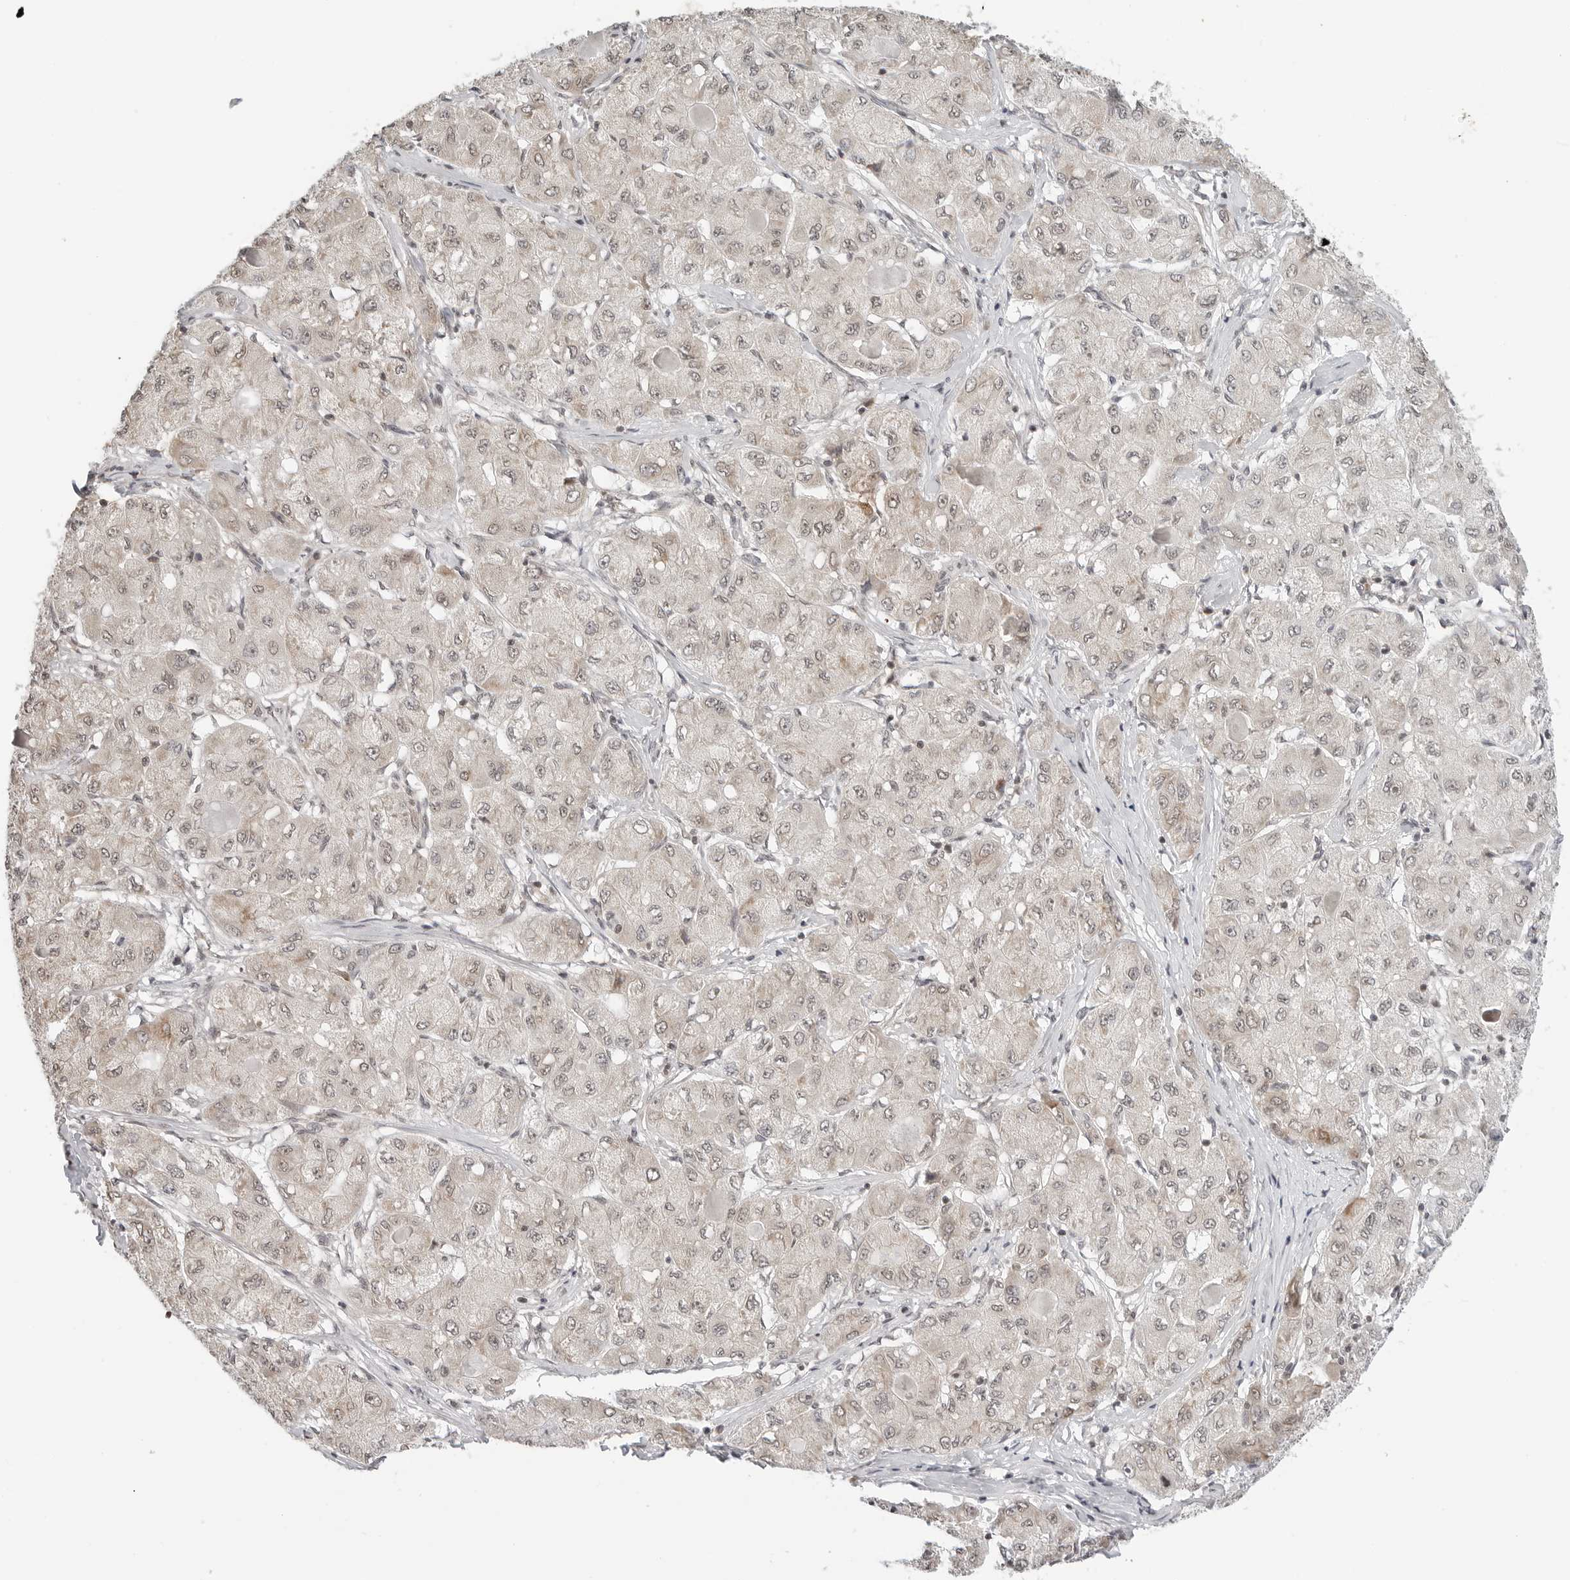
{"staining": {"intensity": "moderate", "quantity": "<25%", "location": "nuclear"}, "tissue": "liver cancer", "cell_type": "Tumor cells", "image_type": "cancer", "snomed": [{"axis": "morphology", "description": "Carcinoma, Hepatocellular, NOS"}, {"axis": "topography", "description": "Liver"}], "caption": "The histopathology image demonstrates immunohistochemical staining of liver cancer (hepatocellular carcinoma). There is moderate nuclear staining is appreciated in approximately <25% of tumor cells.", "gene": "METAP1", "patient": {"sex": "male", "age": 80}}